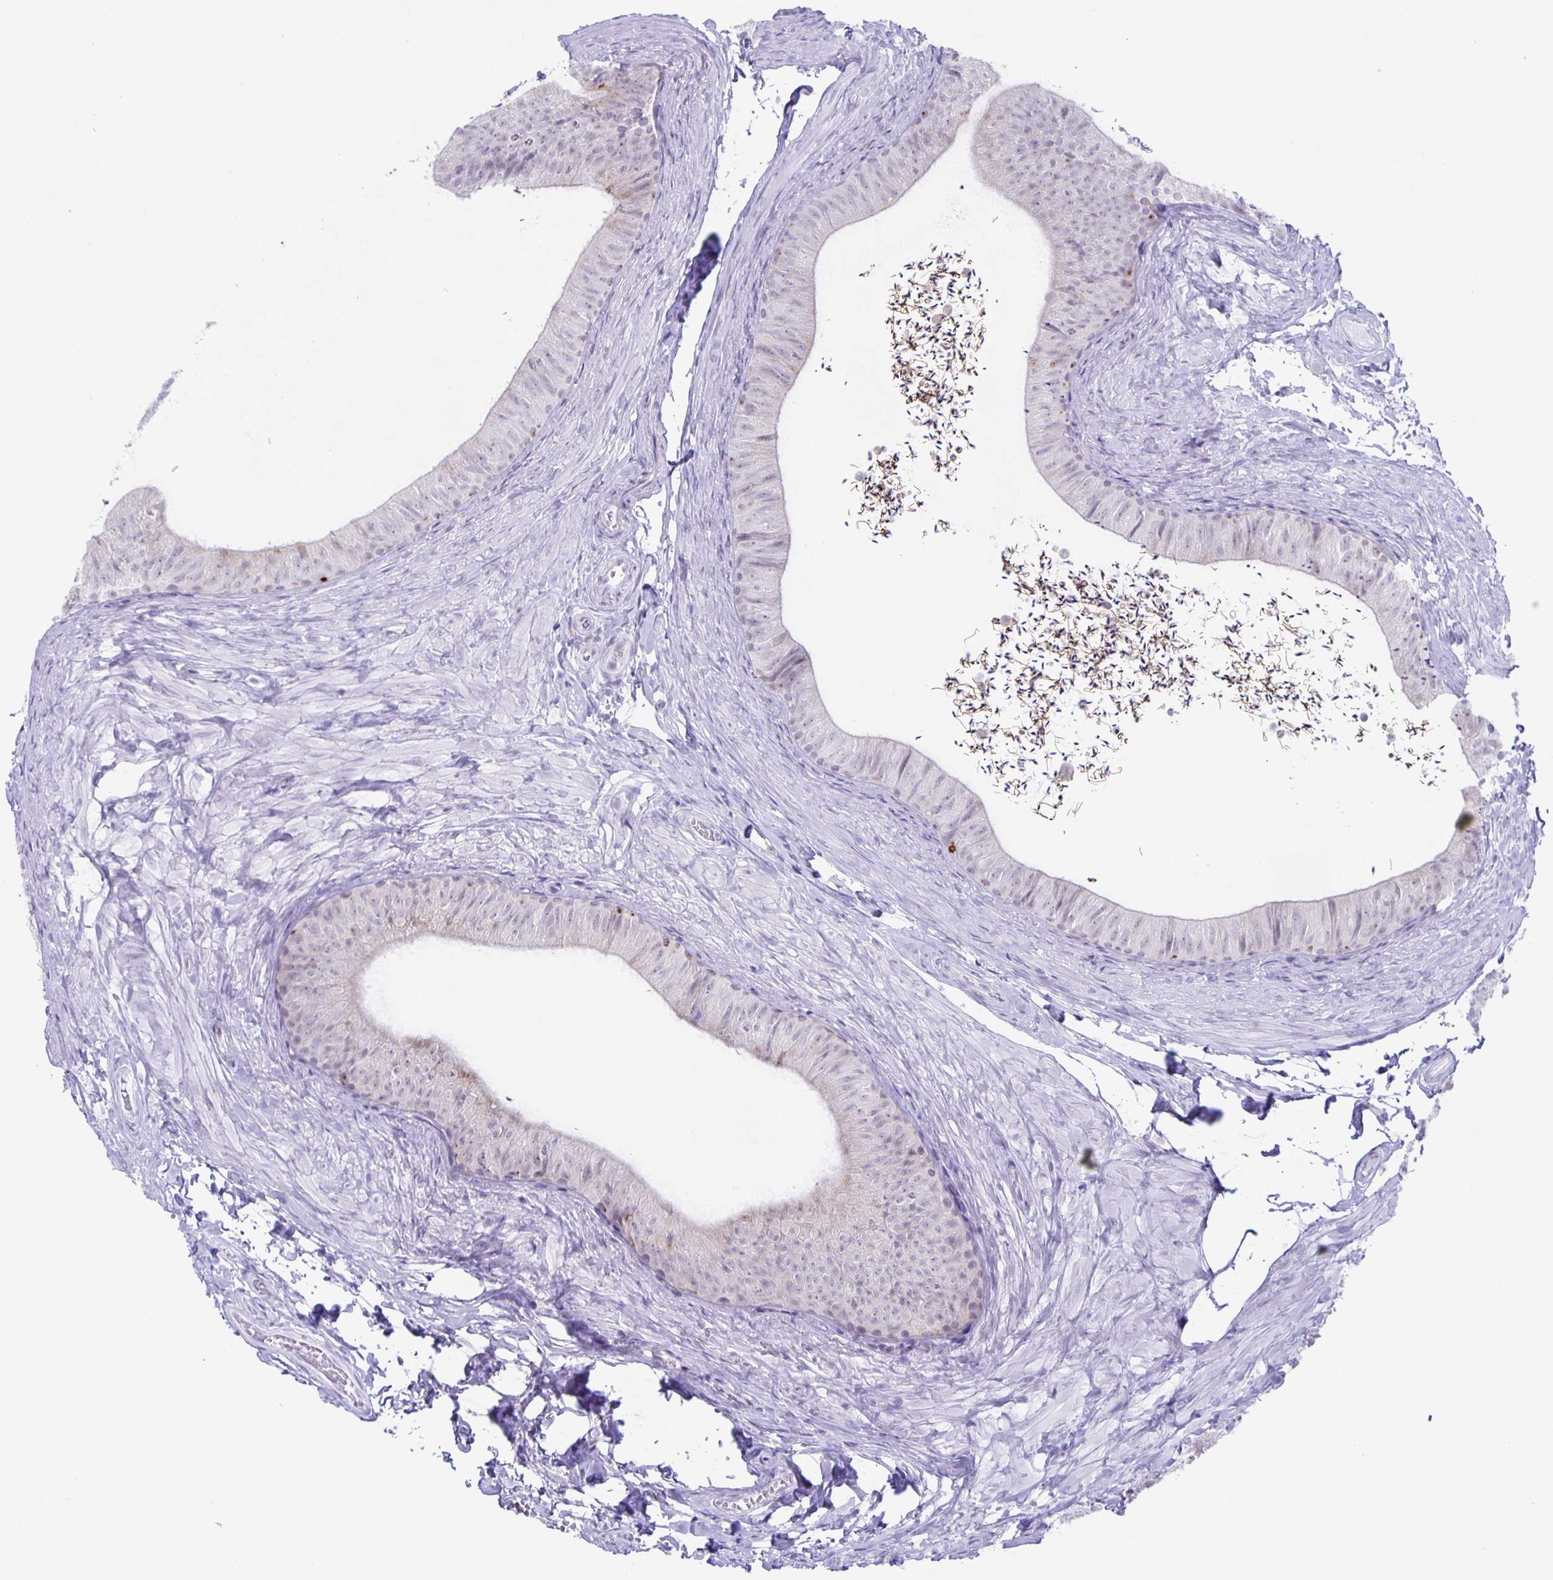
{"staining": {"intensity": "moderate", "quantity": "<25%", "location": "cytoplasmic/membranous"}, "tissue": "epididymis", "cell_type": "Glandular cells", "image_type": "normal", "snomed": [{"axis": "morphology", "description": "Normal tissue, NOS"}, {"axis": "topography", "description": "Epididymis, spermatic cord, NOS"}, {"axis": "topography", "description": "Epididymis"}, {"axis": "topography", "description": "Peripheral nerve tissue"}], "caption": "An immunohistochemistry histopathology image of normal tissue is shown. Protein staining in brown labels moderate cytoplasmic/membranous positivity in epididymis within glandular cells.", "gene": "LIPA", "patient": {"sex": "male", "age": 29}}